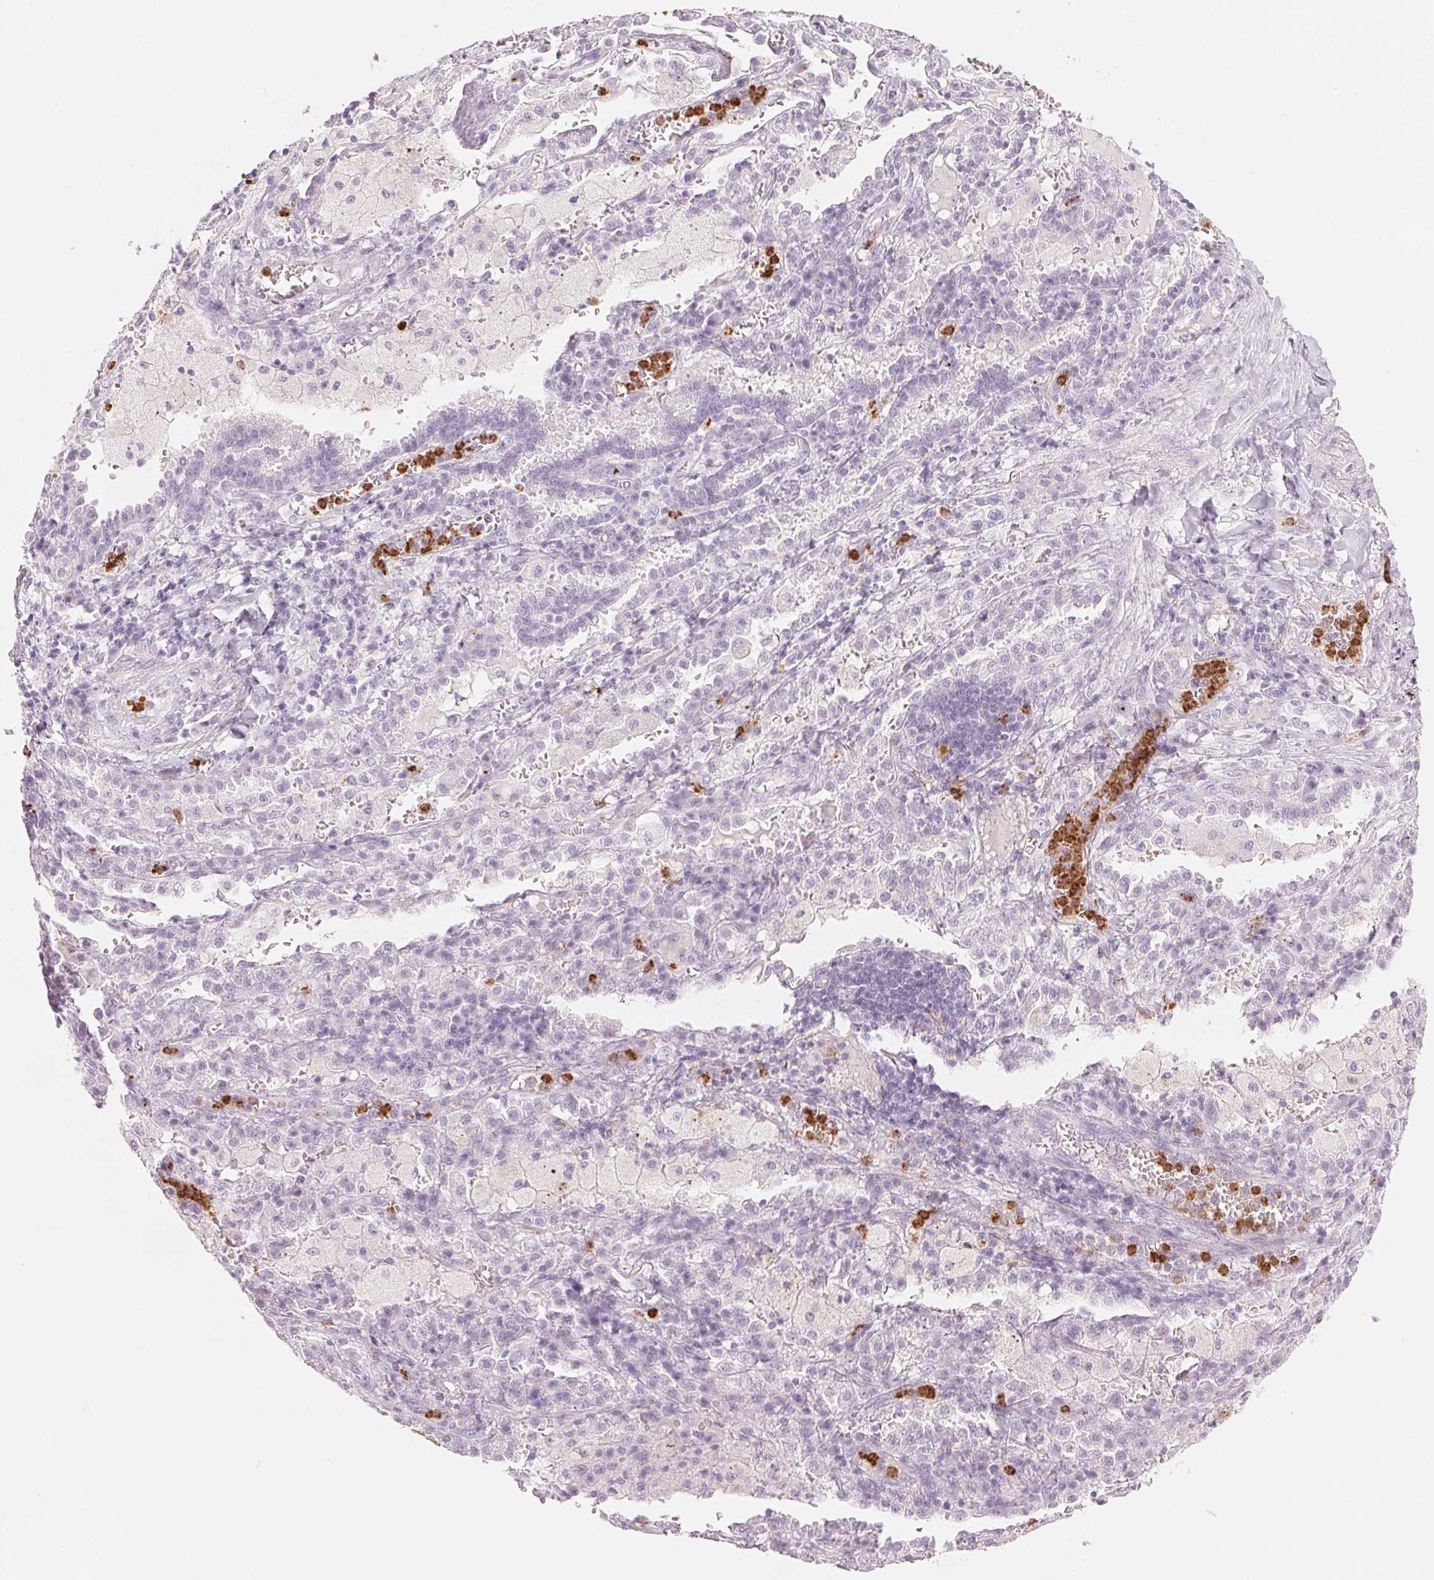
{"staining": {"intensity": "negative", "quantity": "none", "location": "none"}, "tissue": "lung cancer", "cell_type": "Tumor cells", "image_type": "cancer", "snomed": [{"axis": "morphology", "description": "Adenocarcinoma, NOS"}, {"axis": "topography", "description": "Lung"}], "caption": "Tumor cells are negative for protein expression in human adenocarcinoma (lung).", "gene": "KLK7", "patient": {"sex": "male", "age": 57}}